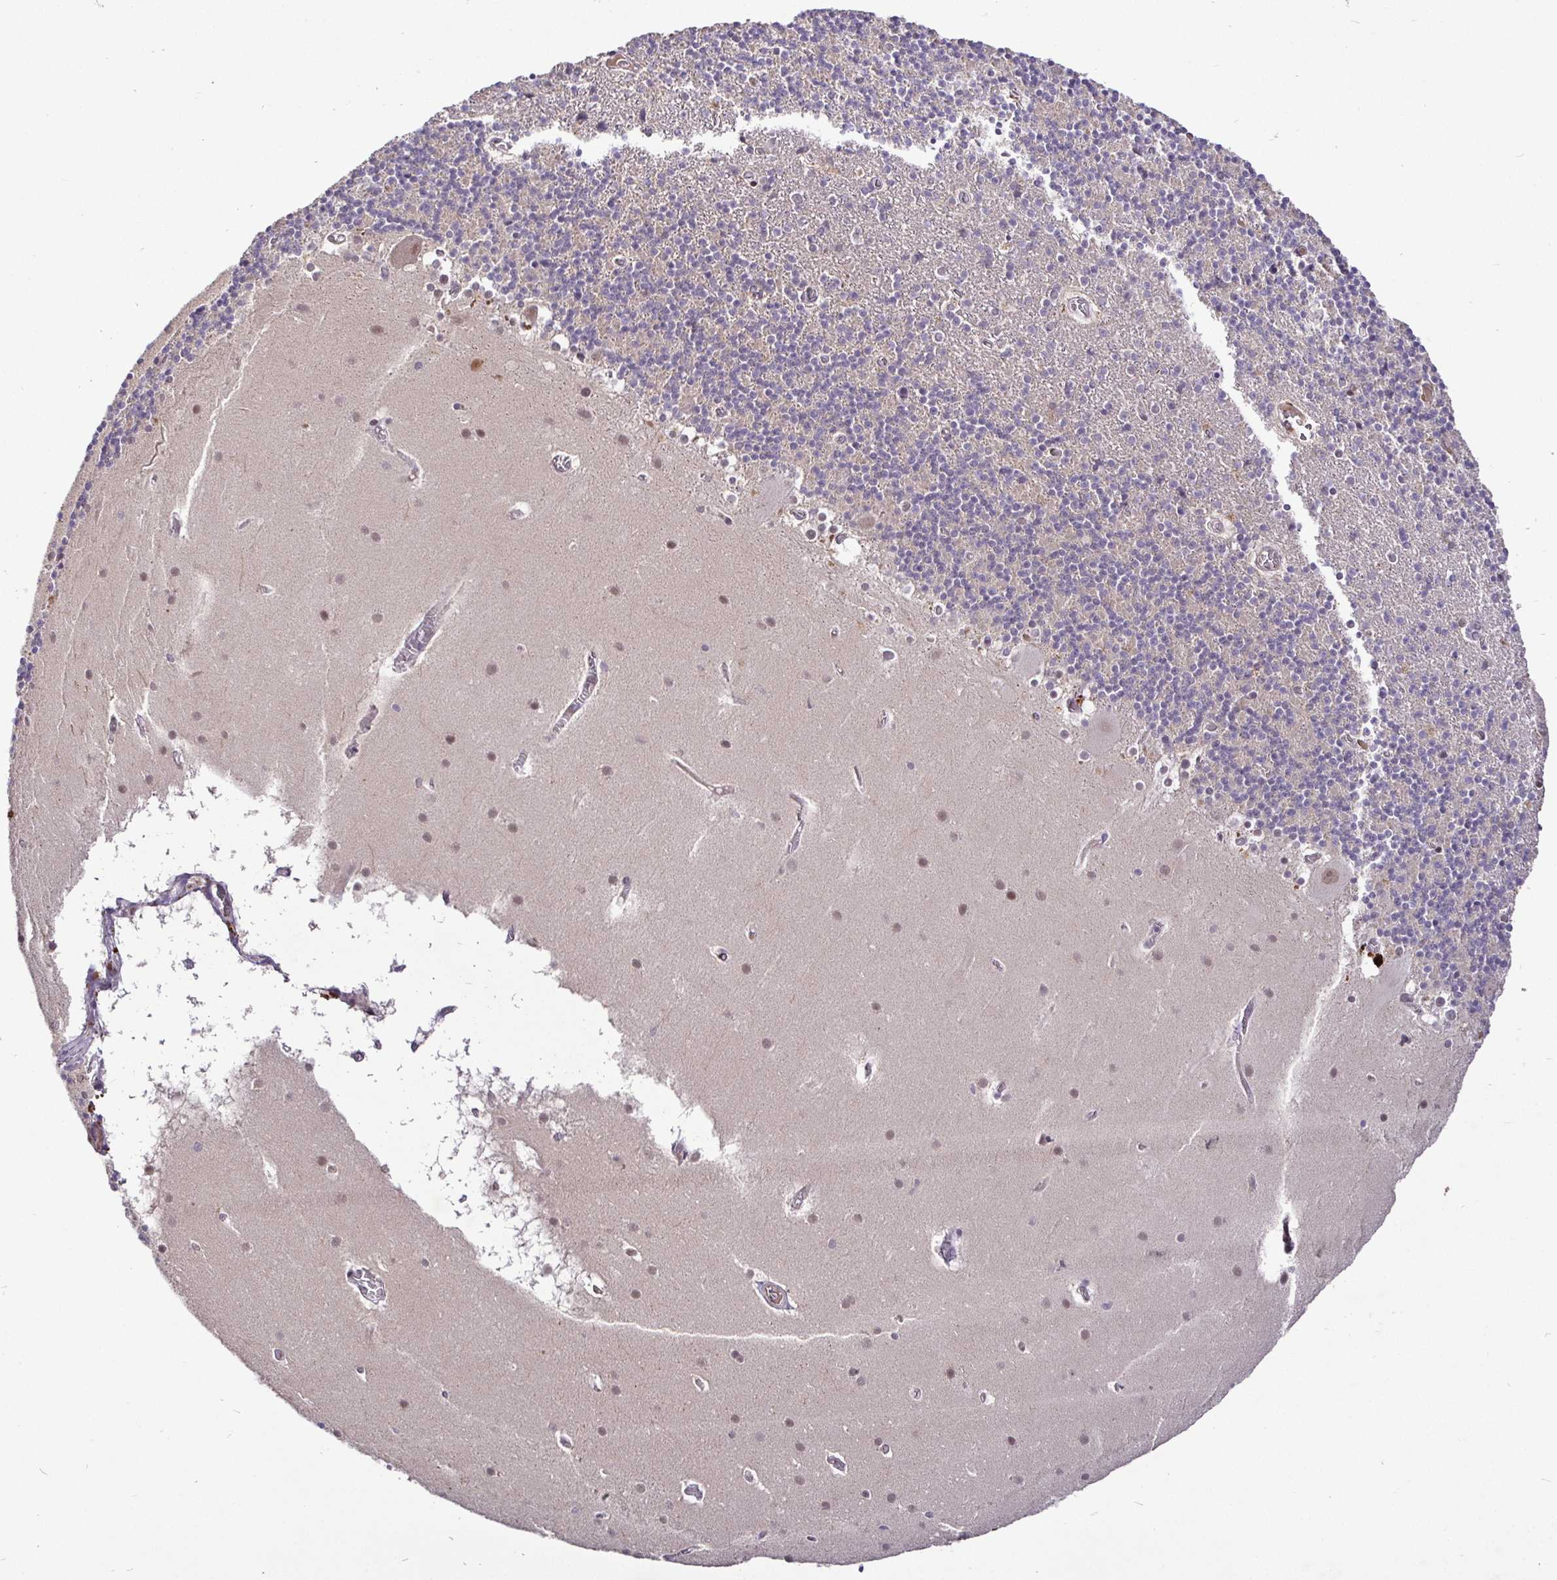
{"staining": {"intensity": "negative", "quantity": "none", "location": "none"}, "tissue": "cerebellum", "cell_type": "Cells in granular layer", "image_type": "normal", "snomed": [{"axis": "morphology", "description": "Normal tissue, NOS"}, {"axis": "topography", "description": "Cerebellum"}], "caption": "This is a photomicrograph of immunohistochemistry staining of unremarkable cerebellum, which shows no positivity in cells in granular layer.", "gene": "NUP188", "patient": {"sex": "male", "age": 70}}